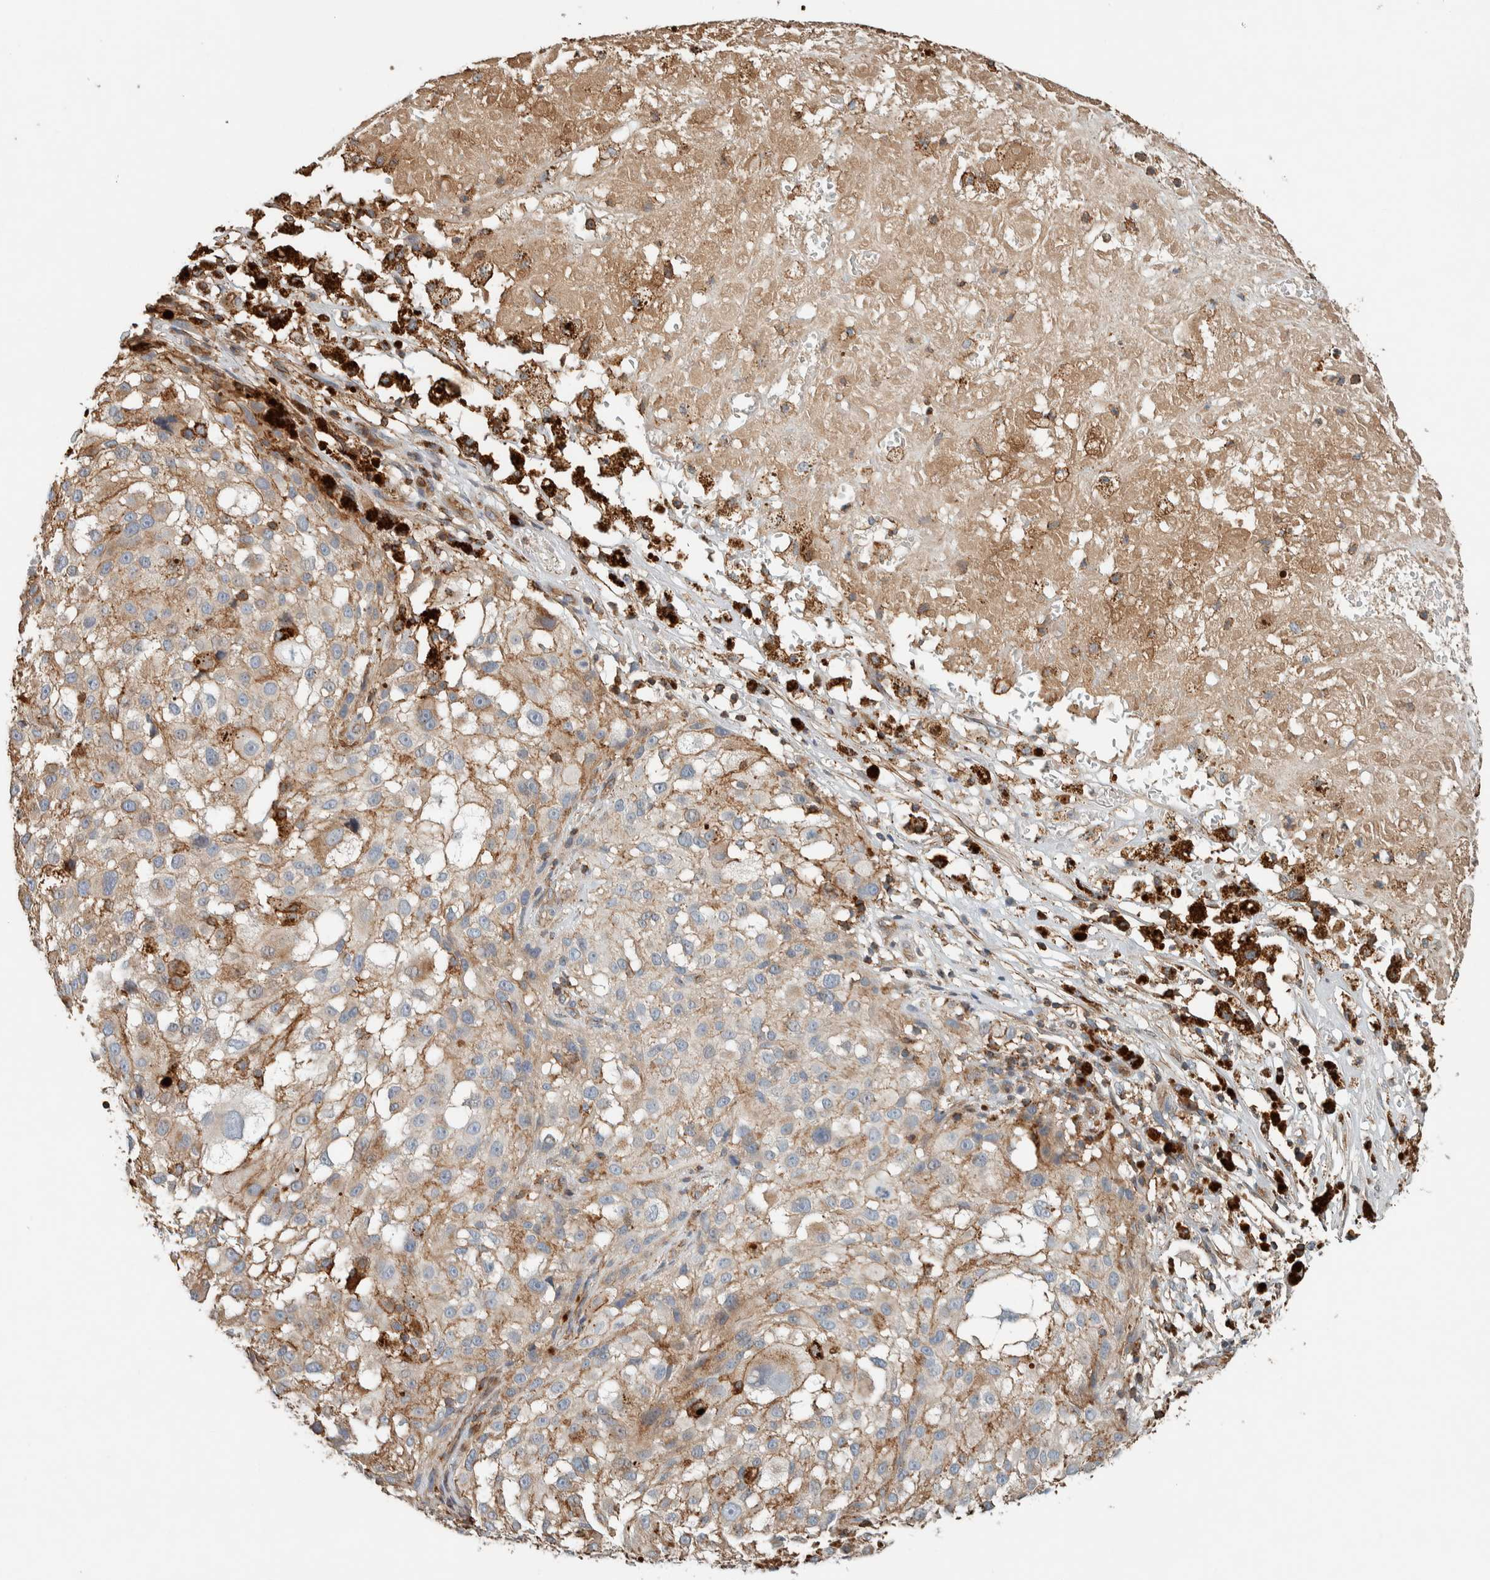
{"staining": {"intensity": "weak", "quantity": "<25%", "location": "cytoplasmic/membranous"}, "tissue": "melanoma", "cell_type": "Tumor cells", "image_type": "cancer", "snomed": [{"axis": "morphology", "description": "Necrosis, NOS"}, {"axis": "morphology", "description": "Malignant melanoma, NOS"}, {"axis": "topography", "description": "Skin"}], "caption": "Melanoma stained for a protein using immunohistochemistry (IHC) displays no positivity tumor cells.", "gene": "CTBP2", "patient": {"sex": "female", "age": 87}}